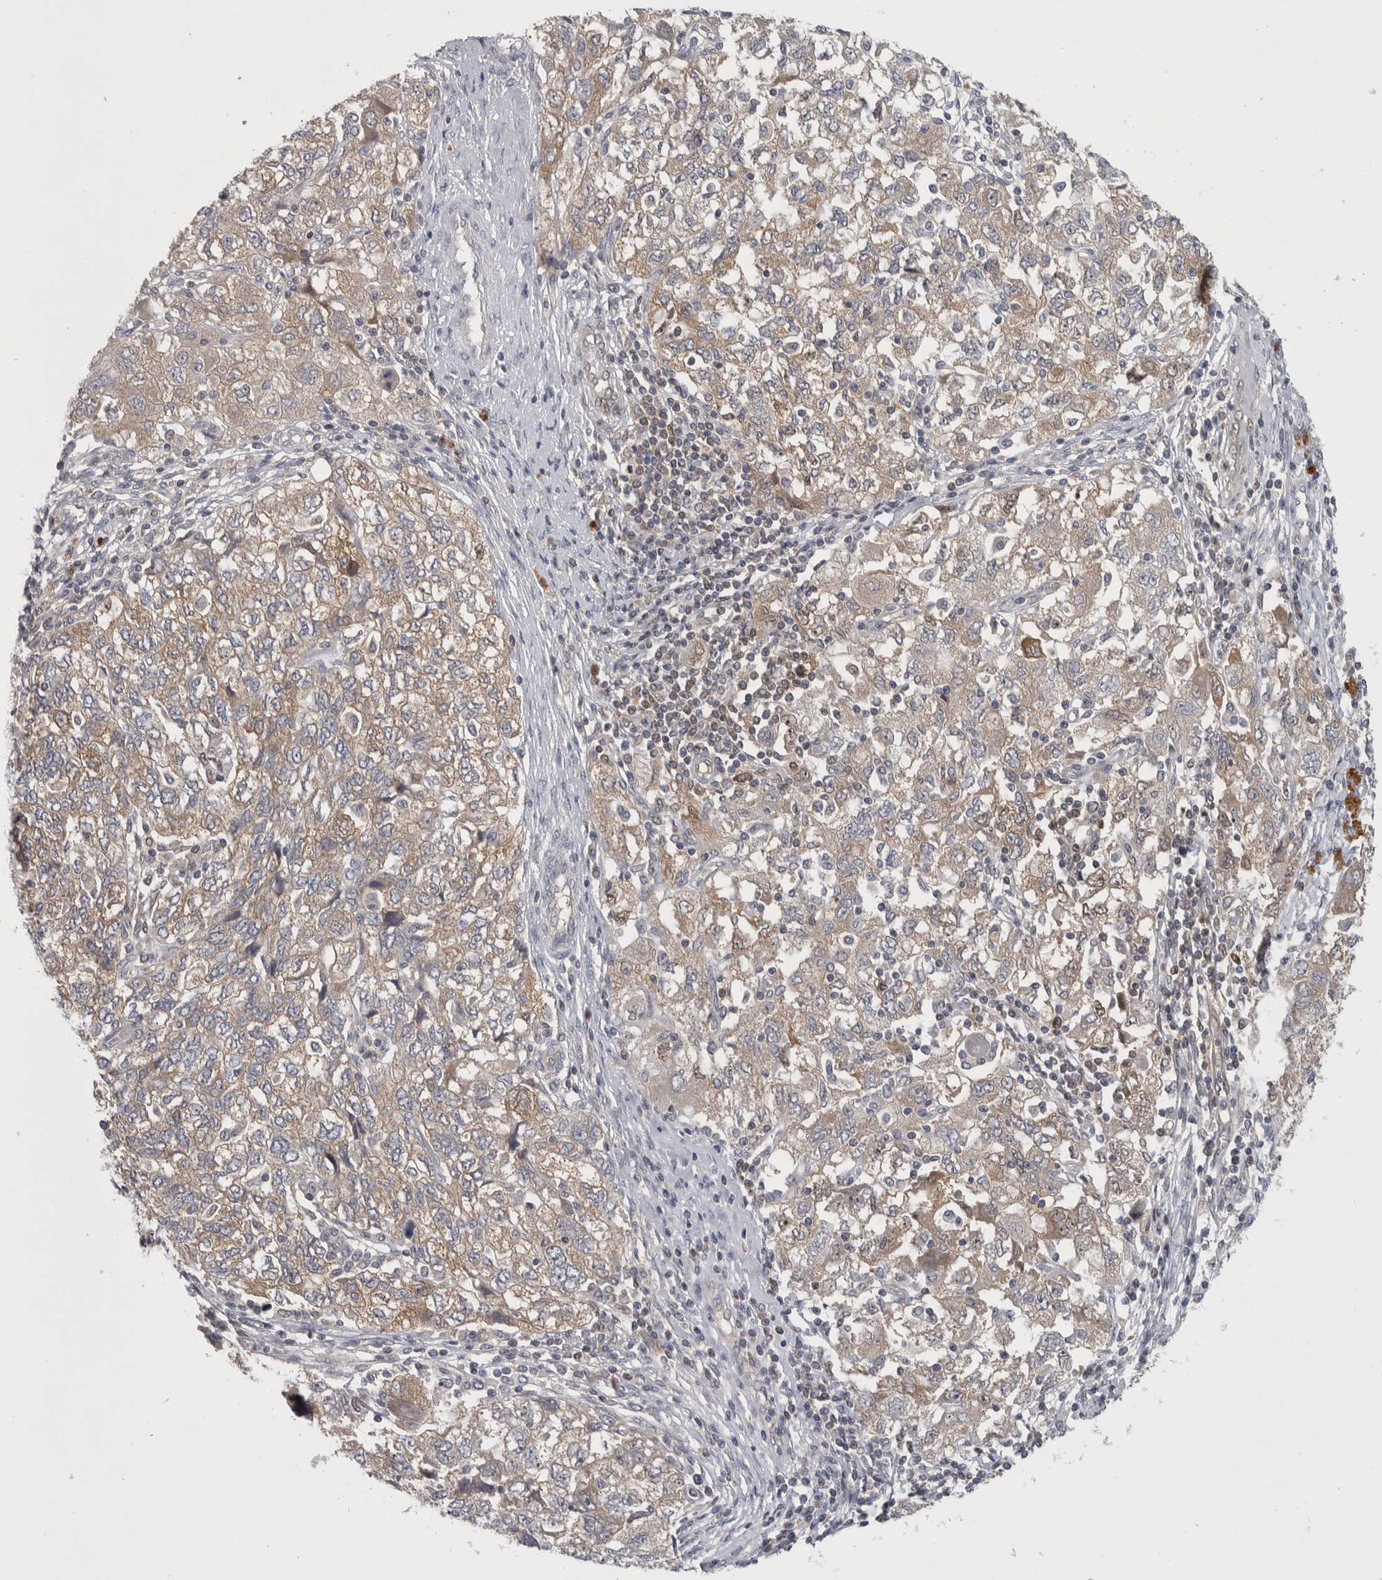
{"staining": {"intensity": "weak", "quantity": ">75%", "location": "cytoplasmic/membranous"}, "tissue": "ovarian cancer", "cell_type": "Tumor cells", "image_type": "cancer", "snomed": [{"axis": "morphology", "description": "Carcinoma, NOS"}, {"axis": "morphology", "description": "Cystadenocarcinoma, serous, NOS"}, {"axis": "topography", "description": "Ovary"}], "caption": "Protein analysis of ovarian cancer tissue displays weak cytoplasmic/membranous positivity in about >75% of tumor cells.", "gene": "NFKB2", "patient": {"sex": "female", "age": 69}}